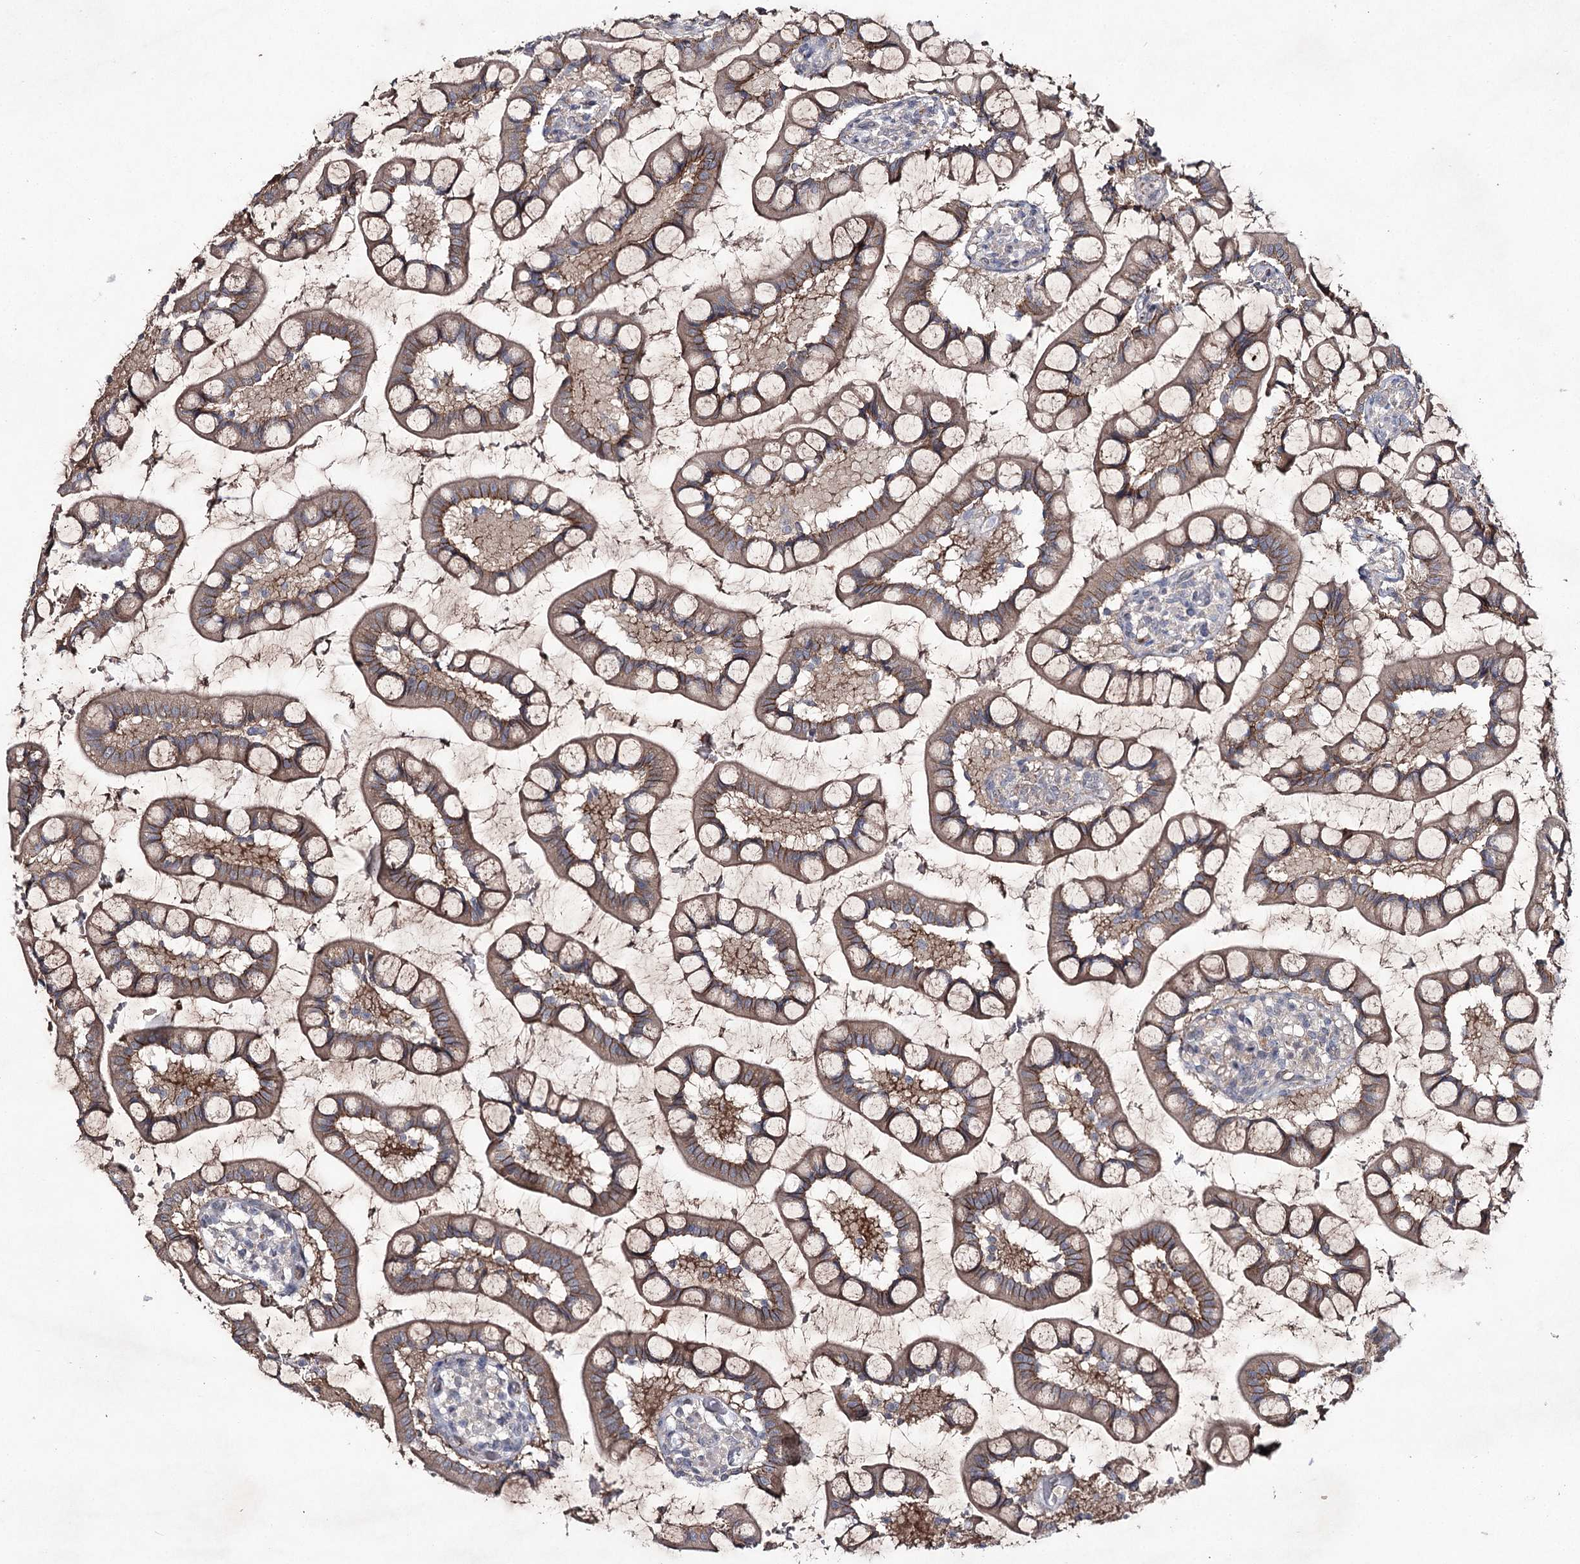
{"staining": {"intensity": "moderate", "quantity": ">75%", "location": "cytoplasmic/membranous"}, "tissue": "small intestine", "cell_type": "Glandular cells", "image_type": "normal", "snomed": [{"axis": "morphology", "description": "Normal tissue, NOS"}, {"axis": "topography", "description": "Small intestine"}], "caption": "Moderate cytoplasmic/membranous protein positivity is appreciated in approximately >75% of glandular cells in small intestine.", "gene": "SEMA4G", "patient": {"sex": "male", "age": 52}}